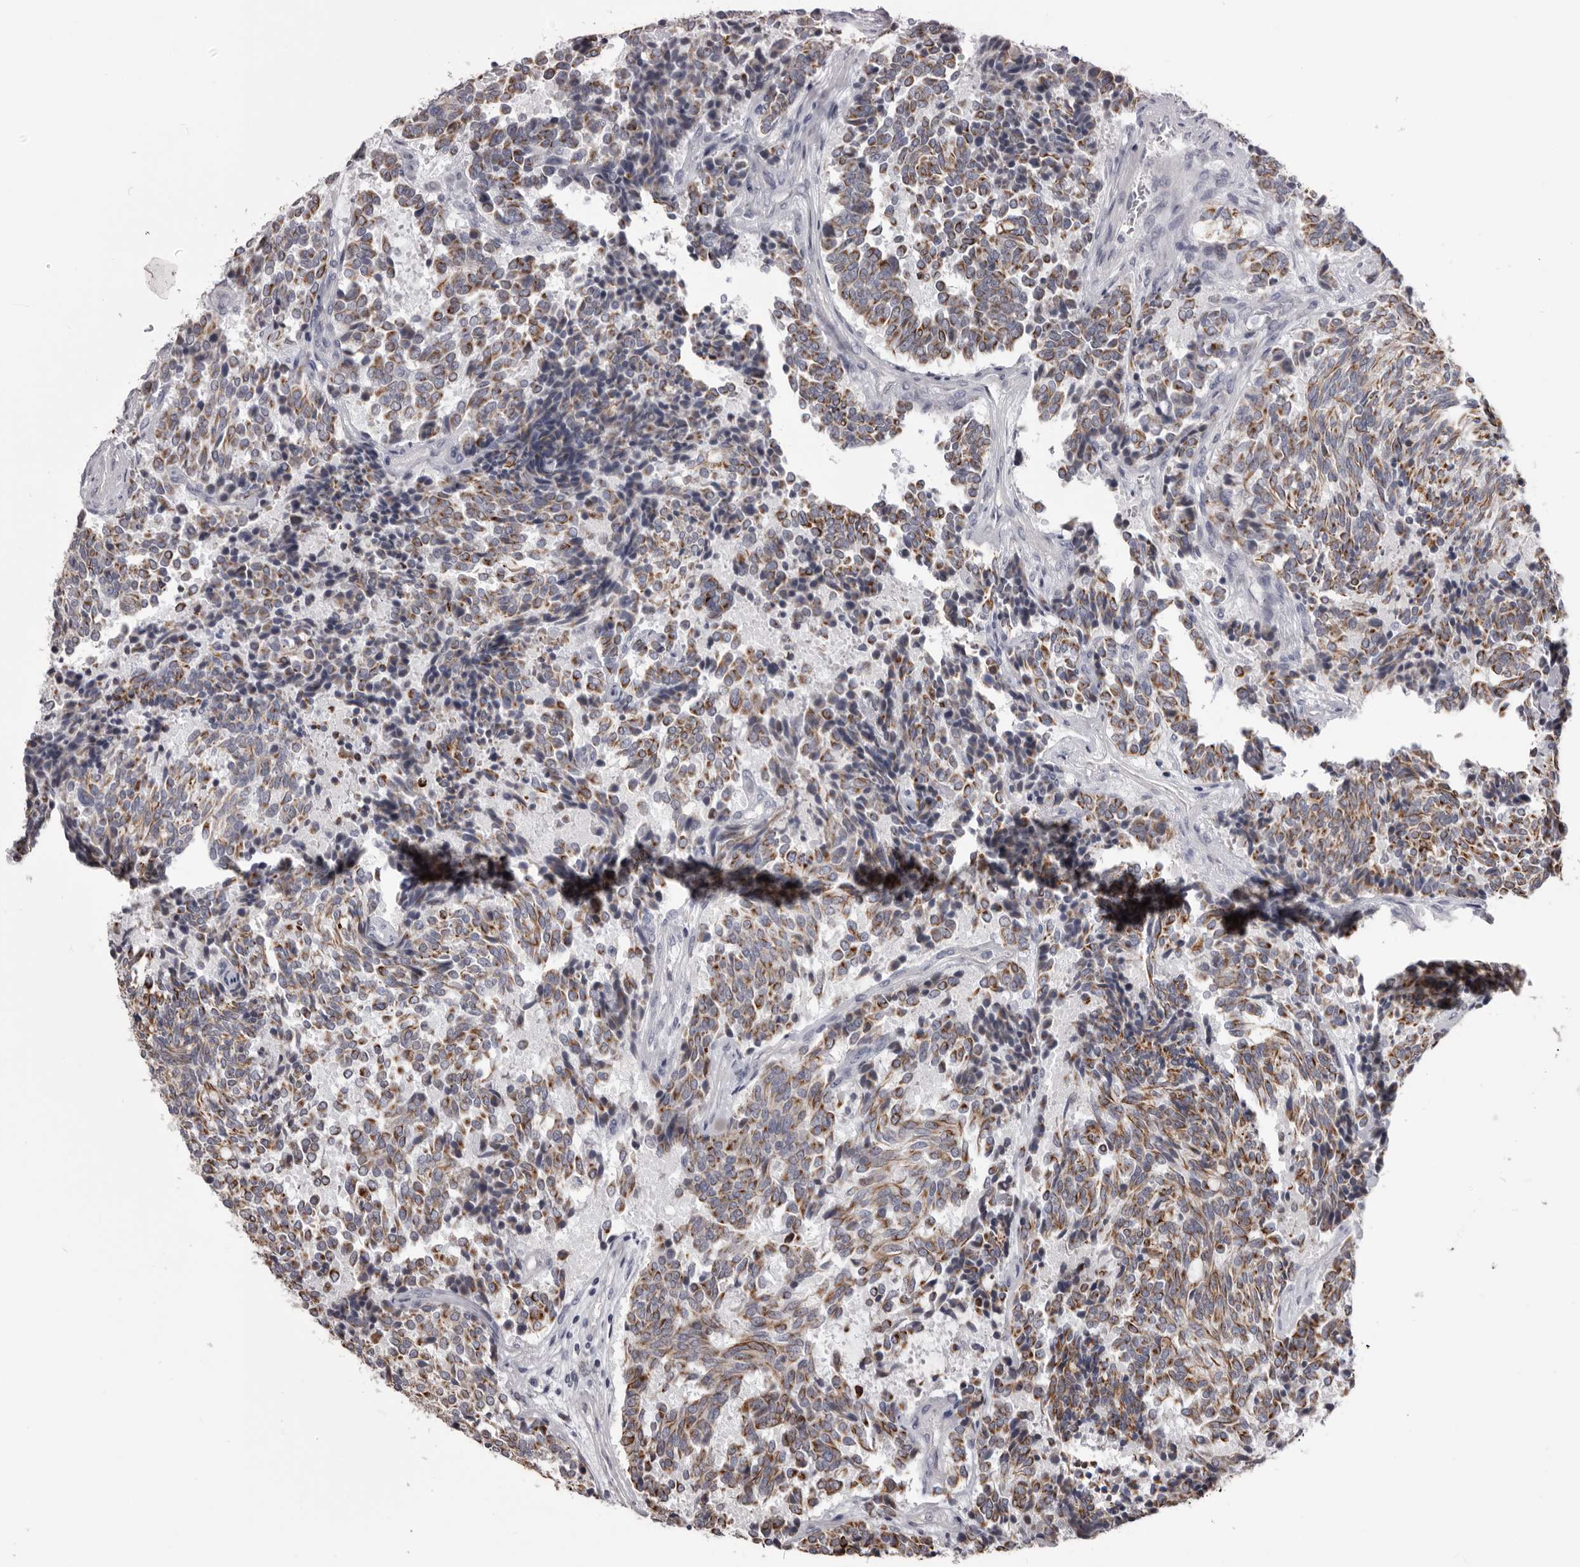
{"staining": {"intensity": "moderate", "quantity": ">75%", "location": "cytoplasmic/membranous"}, "tissue": "carcinoid", "cell_type": "Tumor cells", "image_type": "cancer", "snomed": [{"axis": "morphology", "description": "Carcinoid, malignant, NOS"}, {"axis": "topography", "description": "Pancreas"}], "caption": "About >75% of tumor cells in malignant carcinoid exhibit moderate cytoplasmic/membranous protein positivity as visualized by brown immunohistochemical staining.", "gene": "LPAR6", "patient": {"sex": "female", "age": 54}}